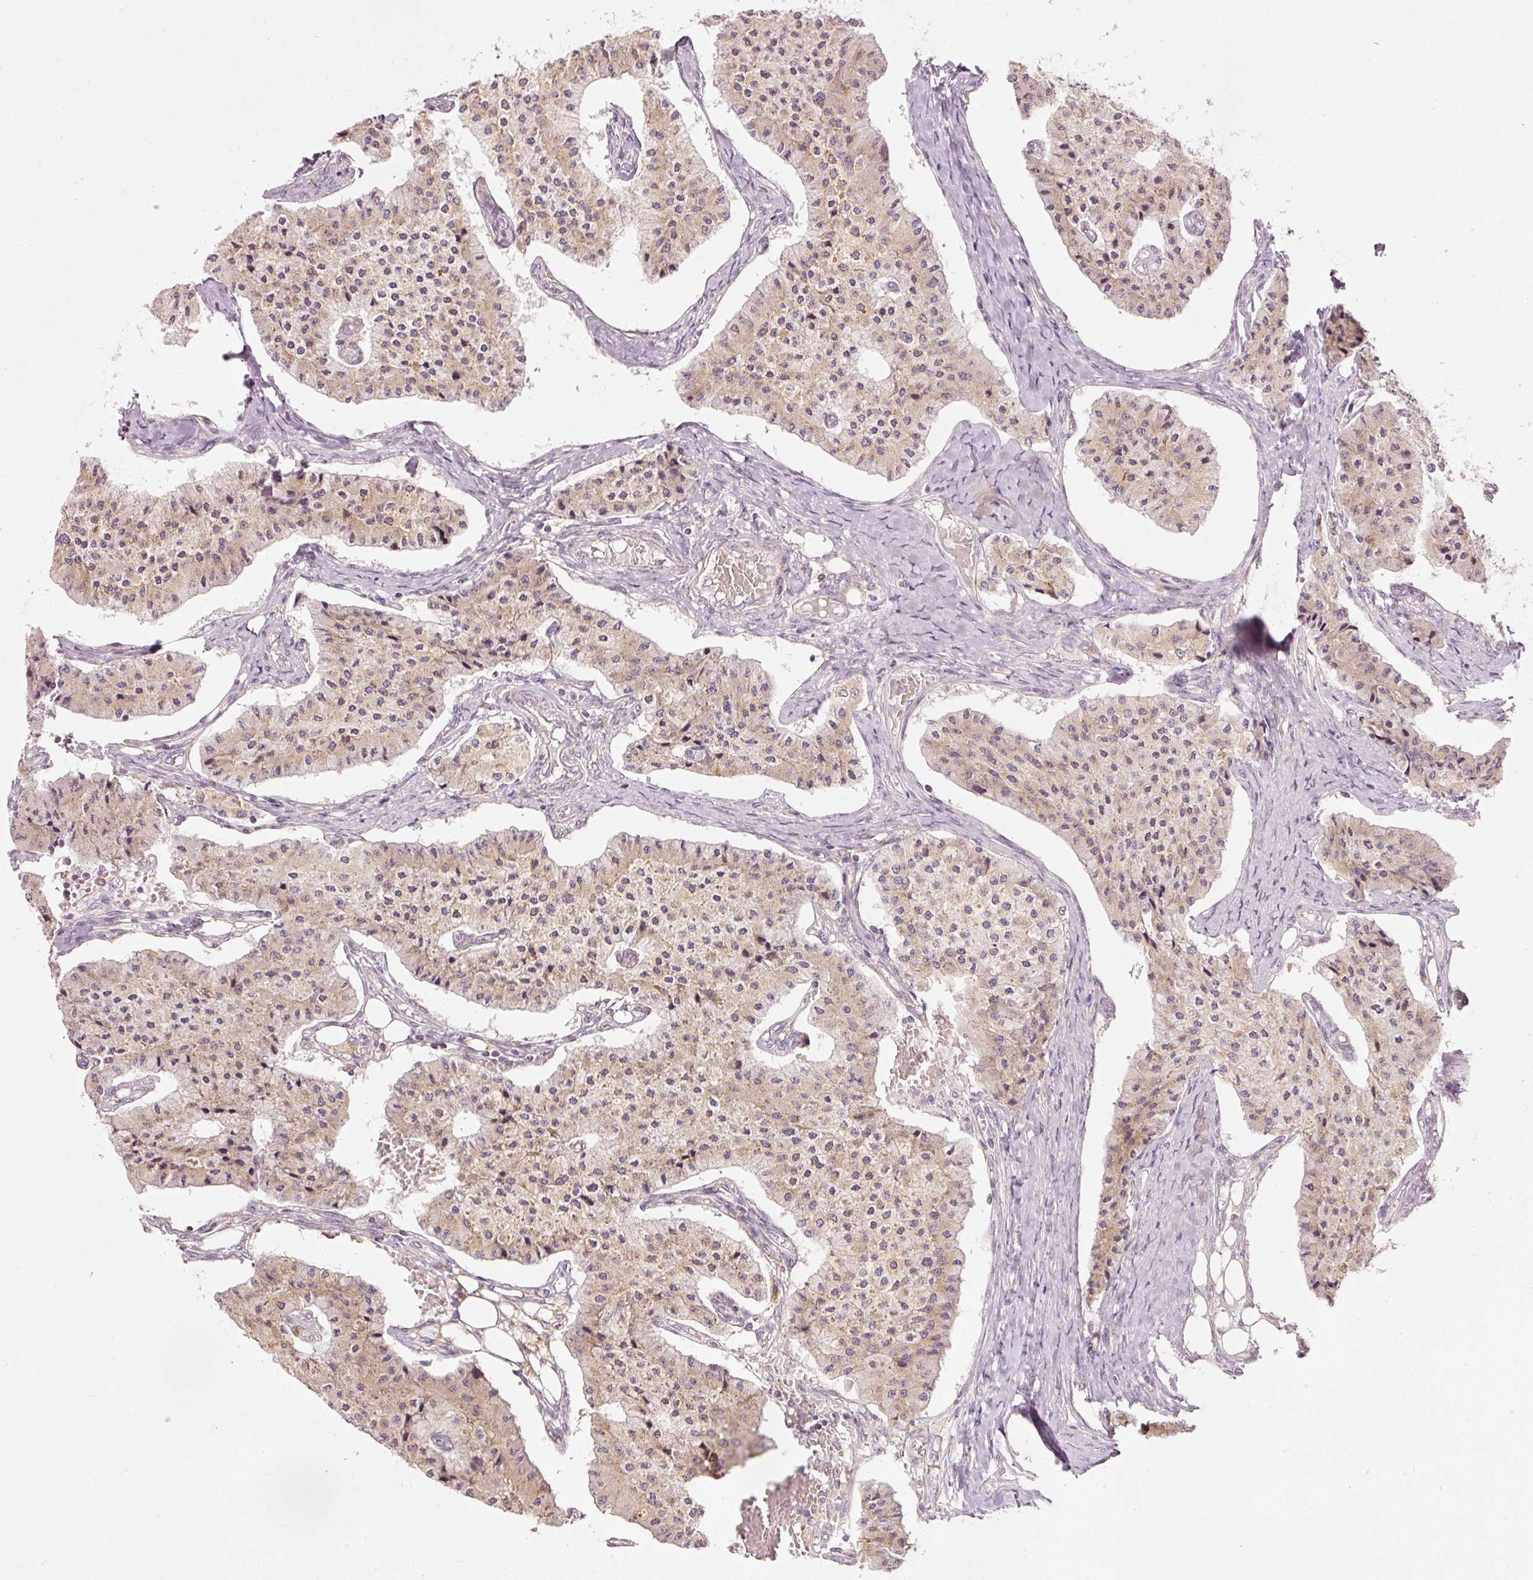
{"staining": {"intensity": "weak", "quantity": "25%-75%", "location": "cytoplasmic/membranous"}, "tissue": "carcinoid", "cell_type": "Tumor cells", "image_type": "cancer", "snomed": [{"axis": "morphology", "description": "Carcinoid, malignant, NOS"}, {"axis": "topography", "description": "Colon"}], "caption": "A micrograph showing weak cytoplasmic/membranous positivity in about 25%-75% of tumor cells in carcinoid (malignant), as visualized by brown immunohistochemical staining.", "gene": "SNAPC5", "patient": {"sex": "female", "age": 52}}